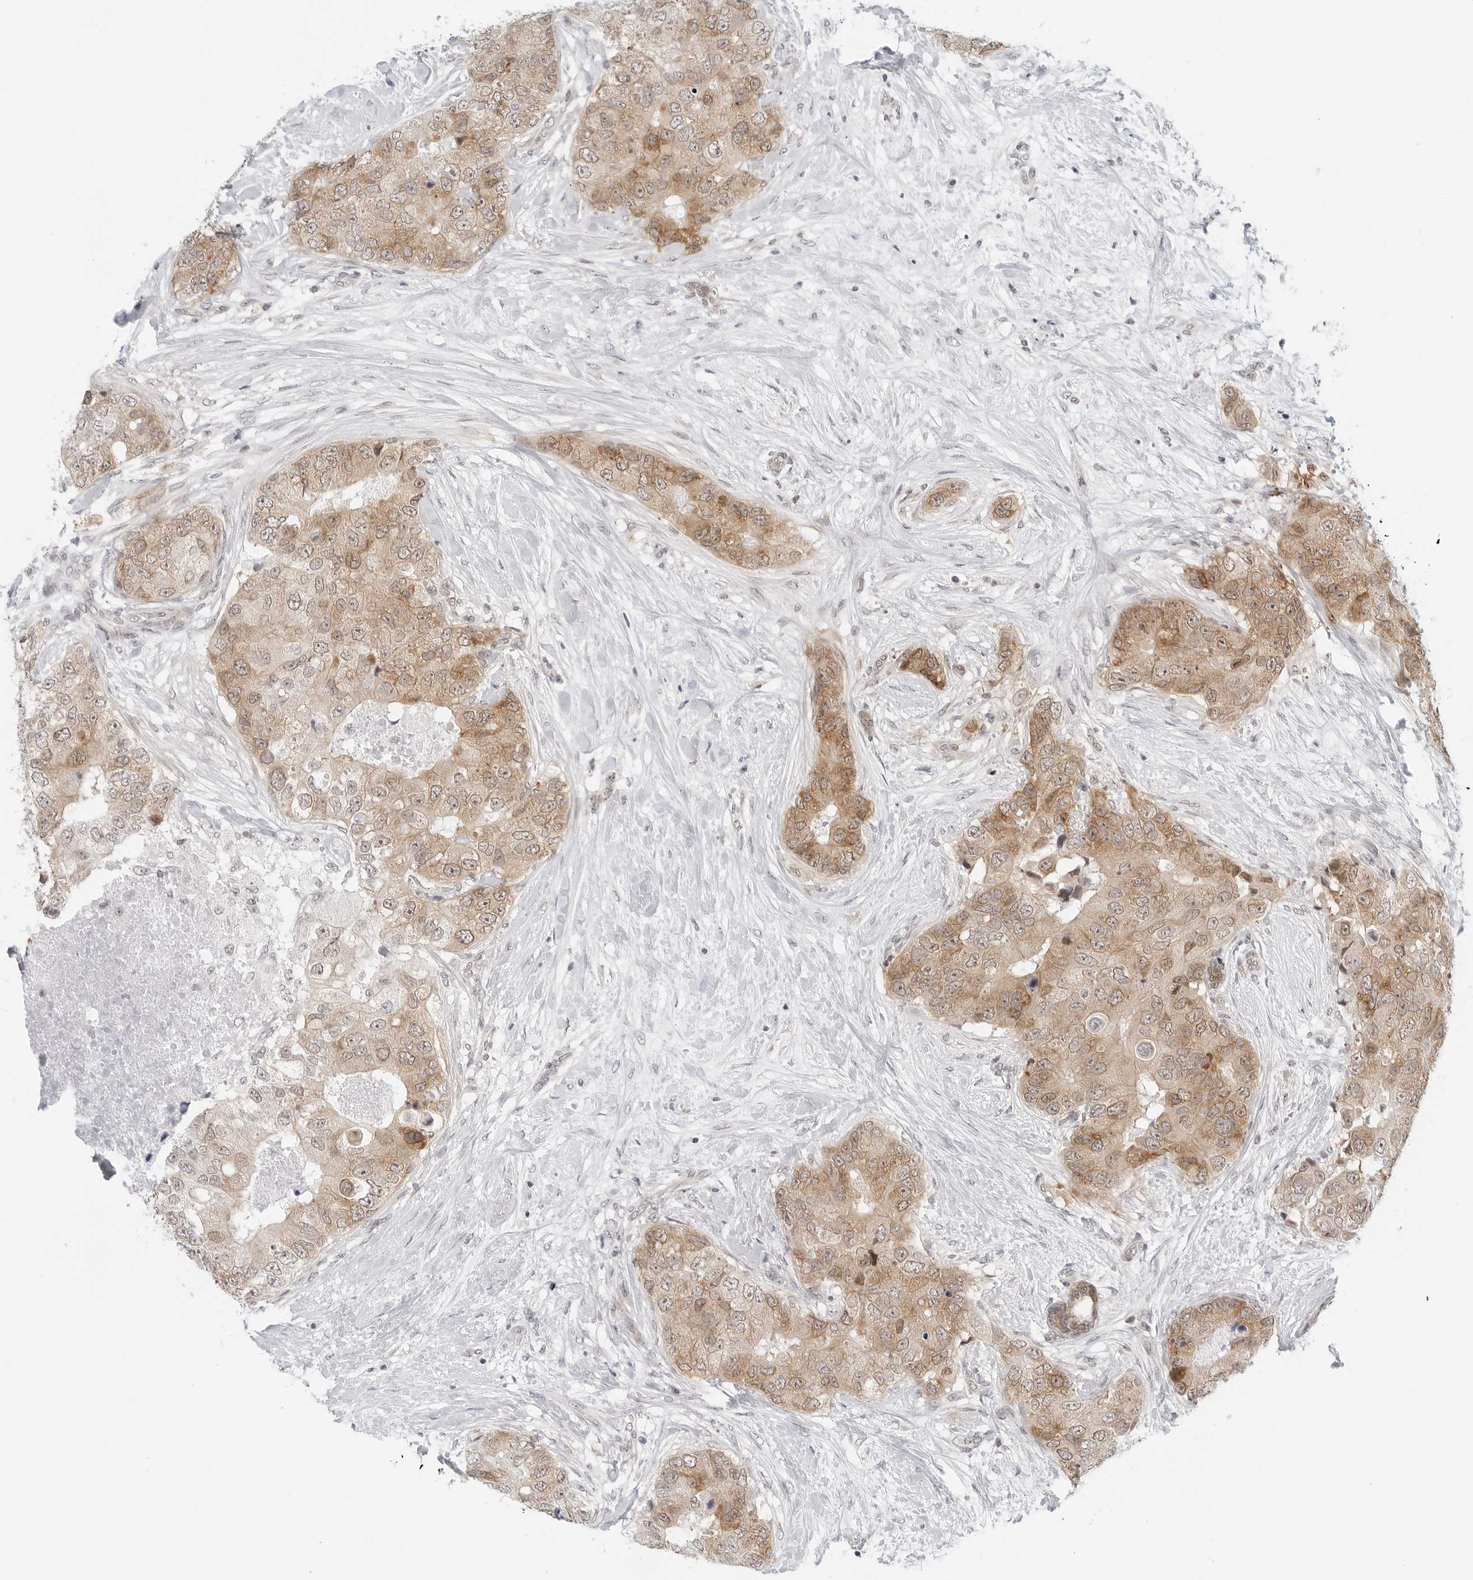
{"staining": {"intensity": "moderate", "quantity": ">75%", "location": "cytoplasmic/membranous"}, "tissue": "breast cancer", "cell_type": "Tumor cells", "image_type": "cancer", "snomed": [{"axis": "morphology", "description": "Duct carcinoma"}, {"axis": "topography", "description": "Breast"}], "caption": "Tumor cells reveal medium levels of moderate cytoplasmic/membranous positivity in approximately >75% of cells in breast cancer.", "gene": "METAP1", "patient": {"sex": "female", "age": 62}}